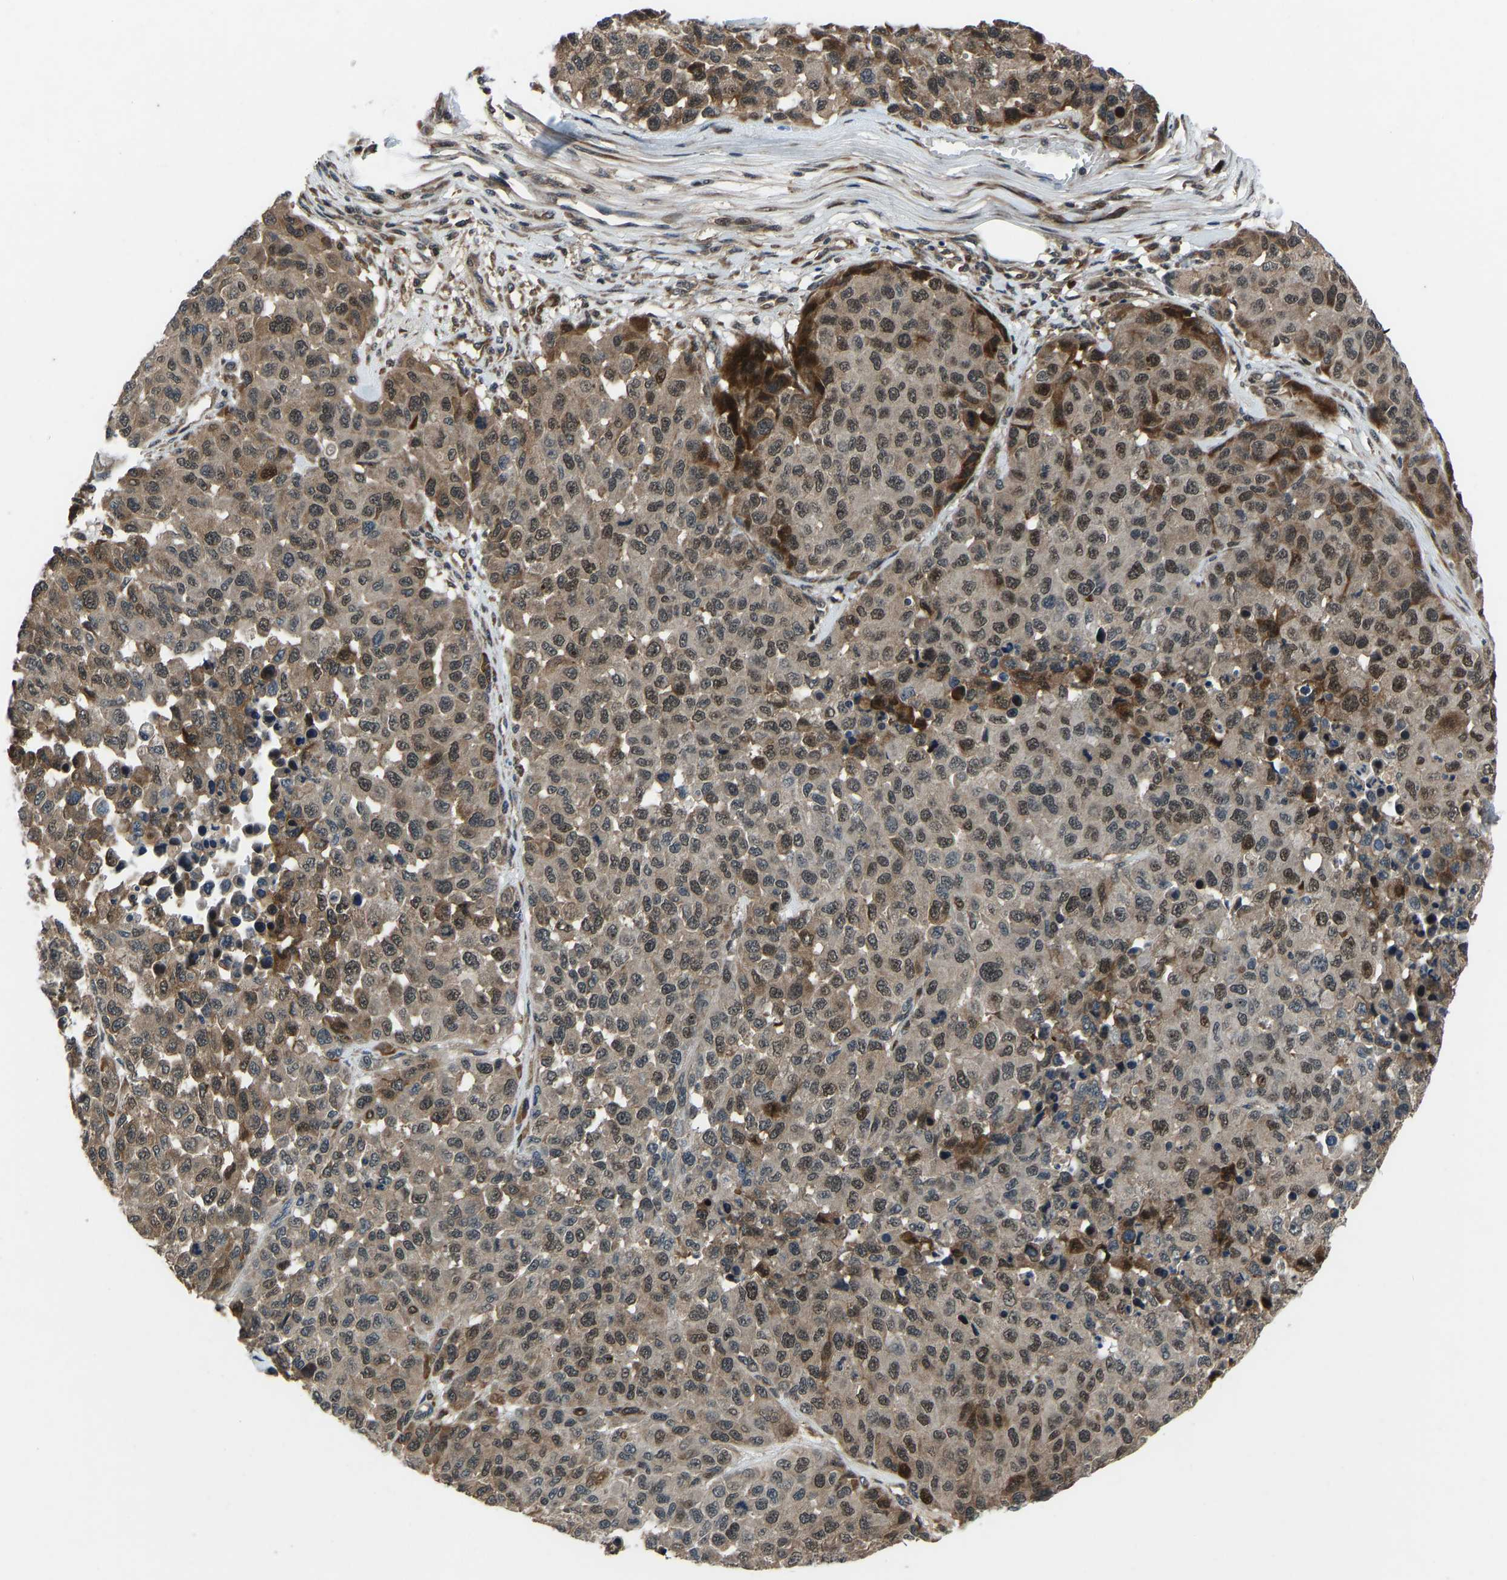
{"staining": {"intensity": "moderate", "quantity": ">75%", "location": "cytoplasmic/membranous,nuclear"}, "tissue": "melanoma", "cell_type": "Tumor cells", "image_type": "cancer", "snomed": [{"axis": "morphology", "description": "Malignant melanoma, NOS"}, {"axis": "topography", "description": "Skin"}], "caption": "Immunohistochemistry of melanoma demonstrates medium levels of moderate cytoplasmic/membranous and nuclear expression in approximately >75% of tumor cells.", "gene": "RLIM", "patient": {"sex": "male", "age": 62}}